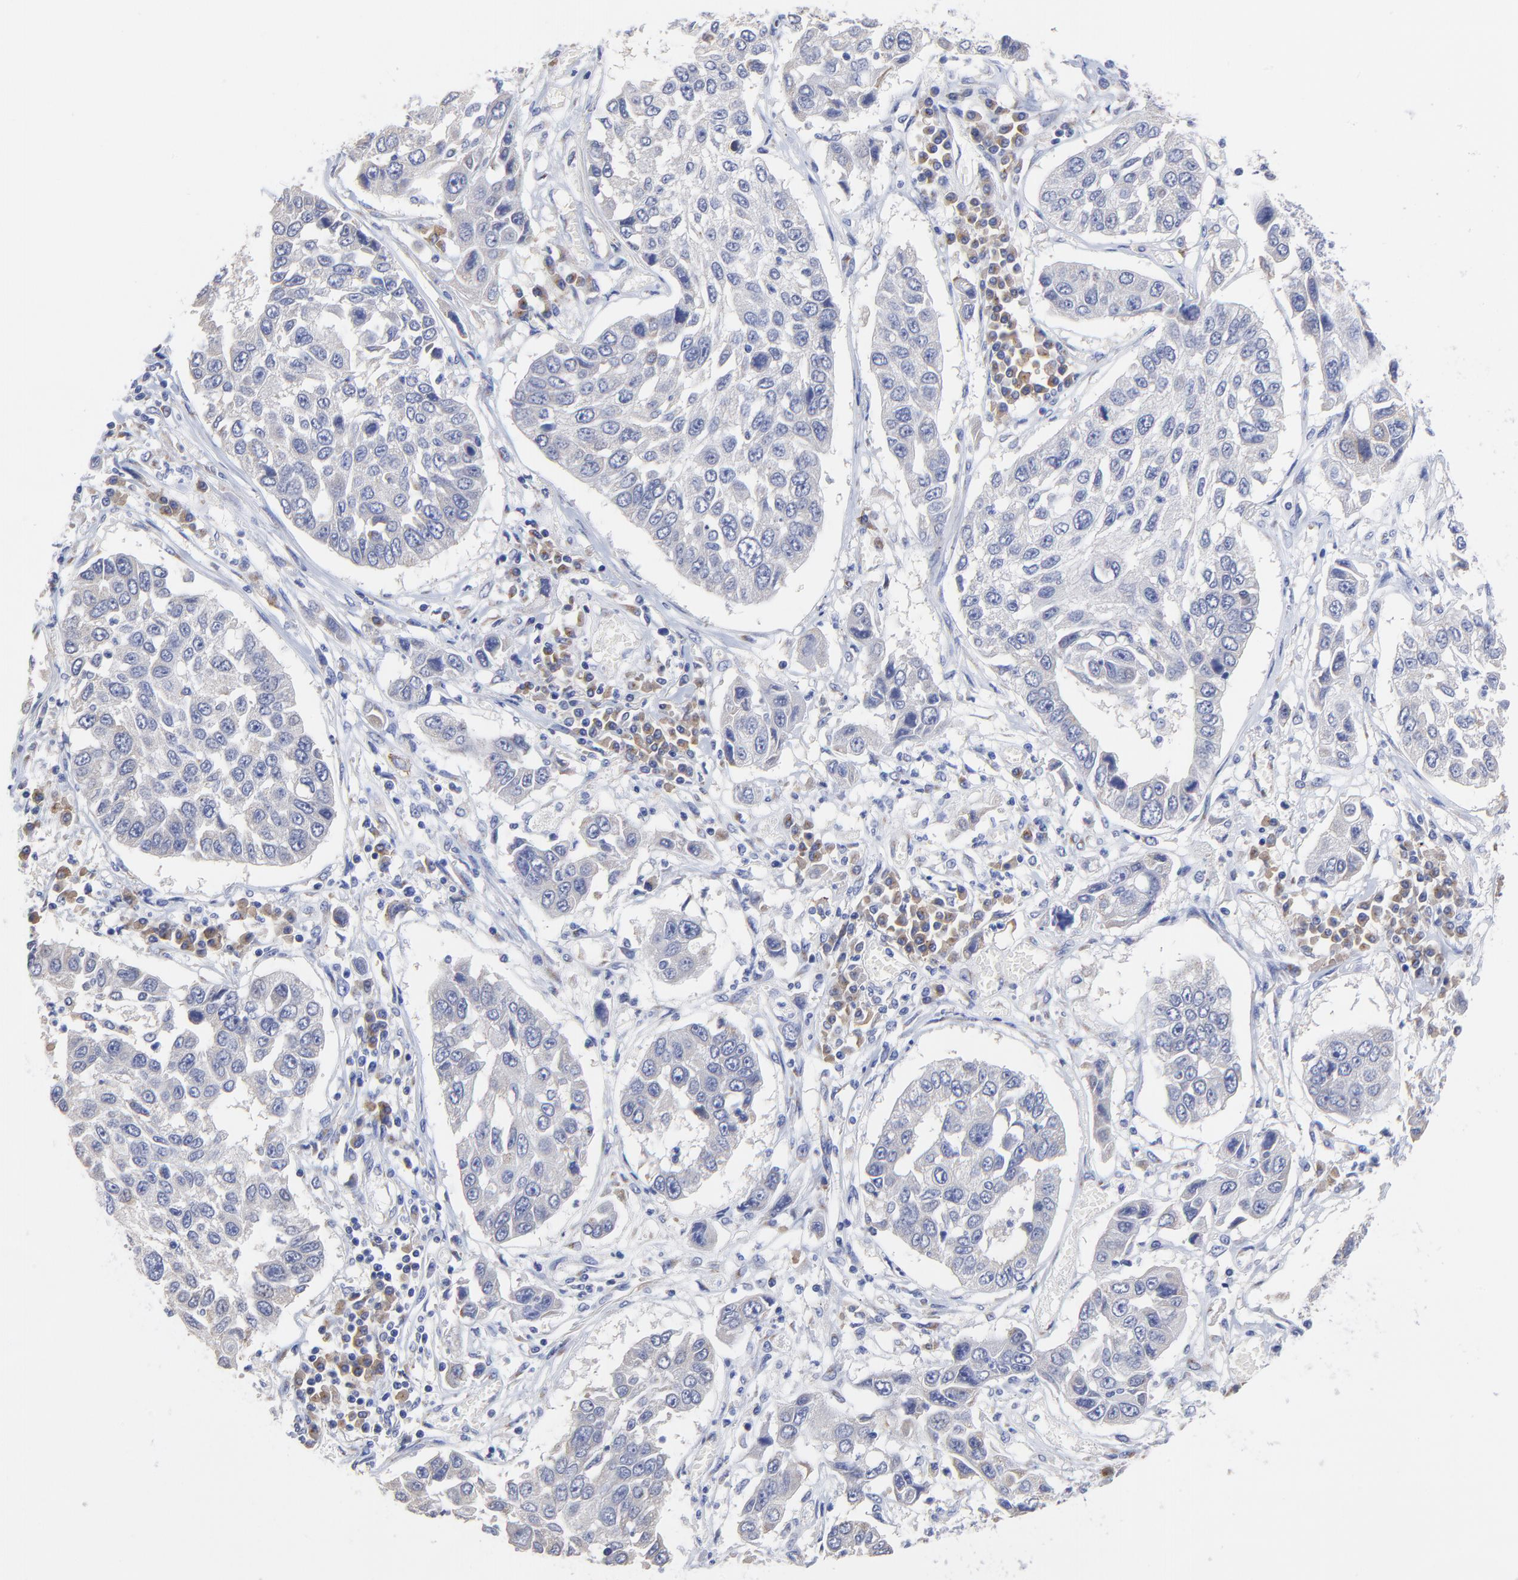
{"staining": {"intensity": "negative", "quantity": "none", "location": "none"}, "tissue": "lung cancer", "cell_type": "Tumor cells", "image_type": "cancer", "snomed": [{"axis": "morphology", "description": "Squamous cell carcinoma, NOS"}, {"axis": "topography", "description": "Lung"}], "caption": "The histopathology image shows no significant expression in tumor cells of lung squamous cell carcinoma. Nuclei are stained in blue.", "gene": "LAX1", "patient": {"sex": "male", "age": 71}}